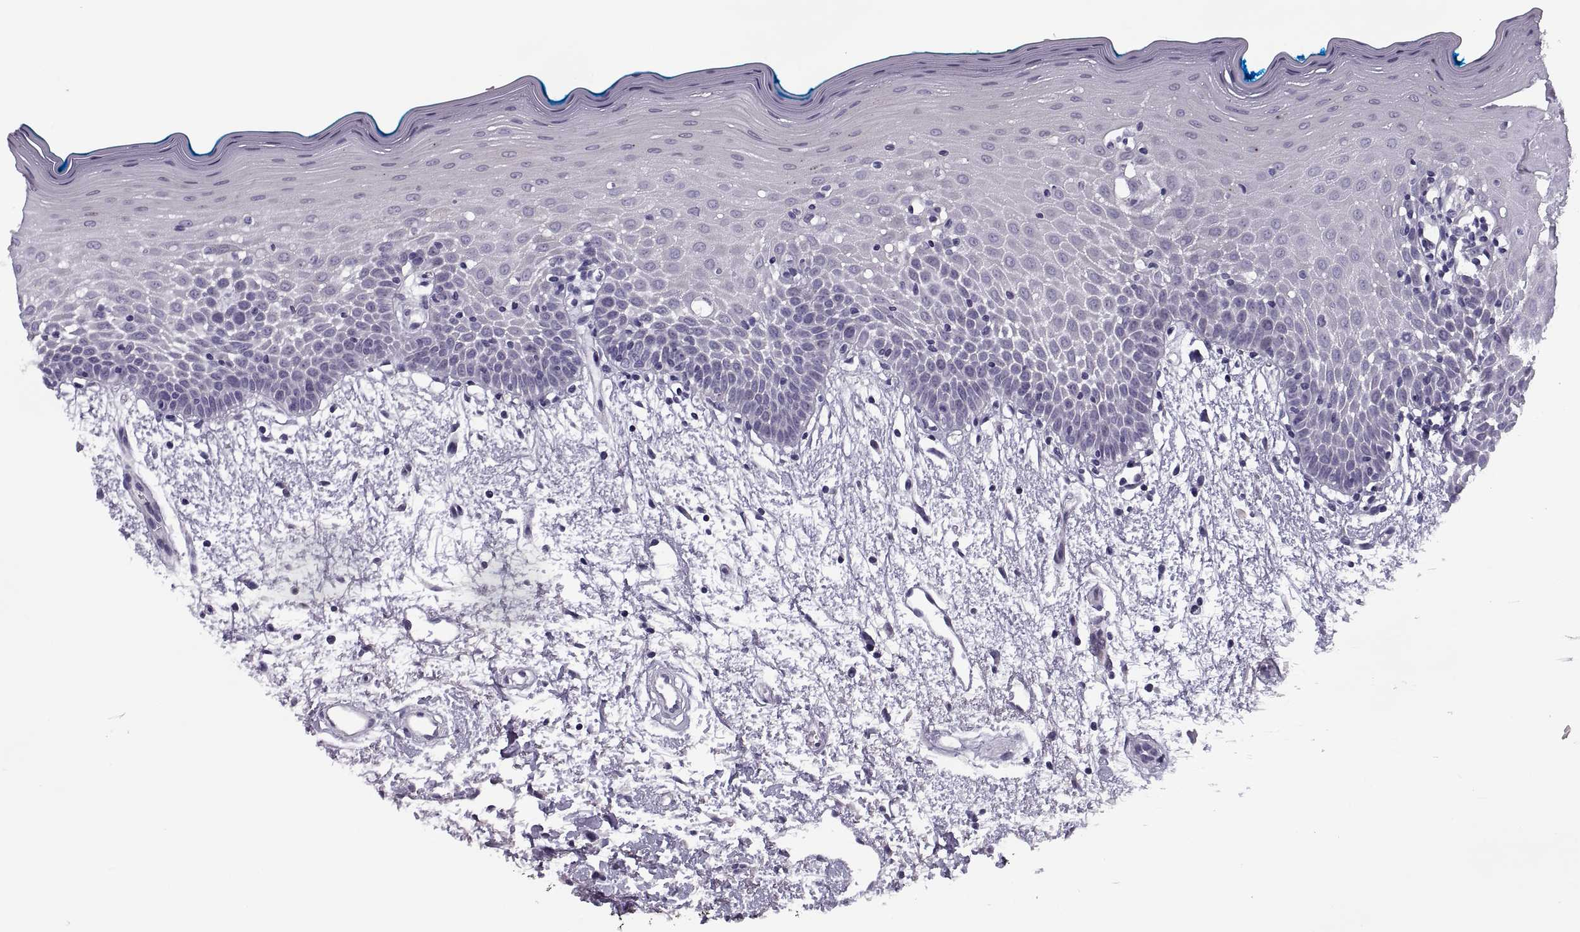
{"staining": {"intensity": "moderate", "quantity": "25%-75%", "location": "cytoplasmic/membranous"}, "tissue": "oral mucosa", "cell_type": "Squamous epithelial cells", "image_type": "normal", "snomed": [{"axis": "morphology", "description": "Normal tissue, NOS"}, {"axis": "morphology", "description": "Squamous cell carcinoma, NOS"}, {"axis": "topography", "description": "Oral tissue"}, {"axis": "topography", "description": "Head-Neck"}], "caption": "Protein analysis of unremarkable oral mucosa exhibits moderate cytoplasmic/membranous staining in about 25%-75% of squamous epithelial cells. The staining is performed using DAB (3,3'-diaminobenzidine) brown chromogen to label protein expression. The nuclei are counter-stained blue using hematoxylin.", "gene": "MAGEB1", "patient": {"sex": "female", "age": 75}}